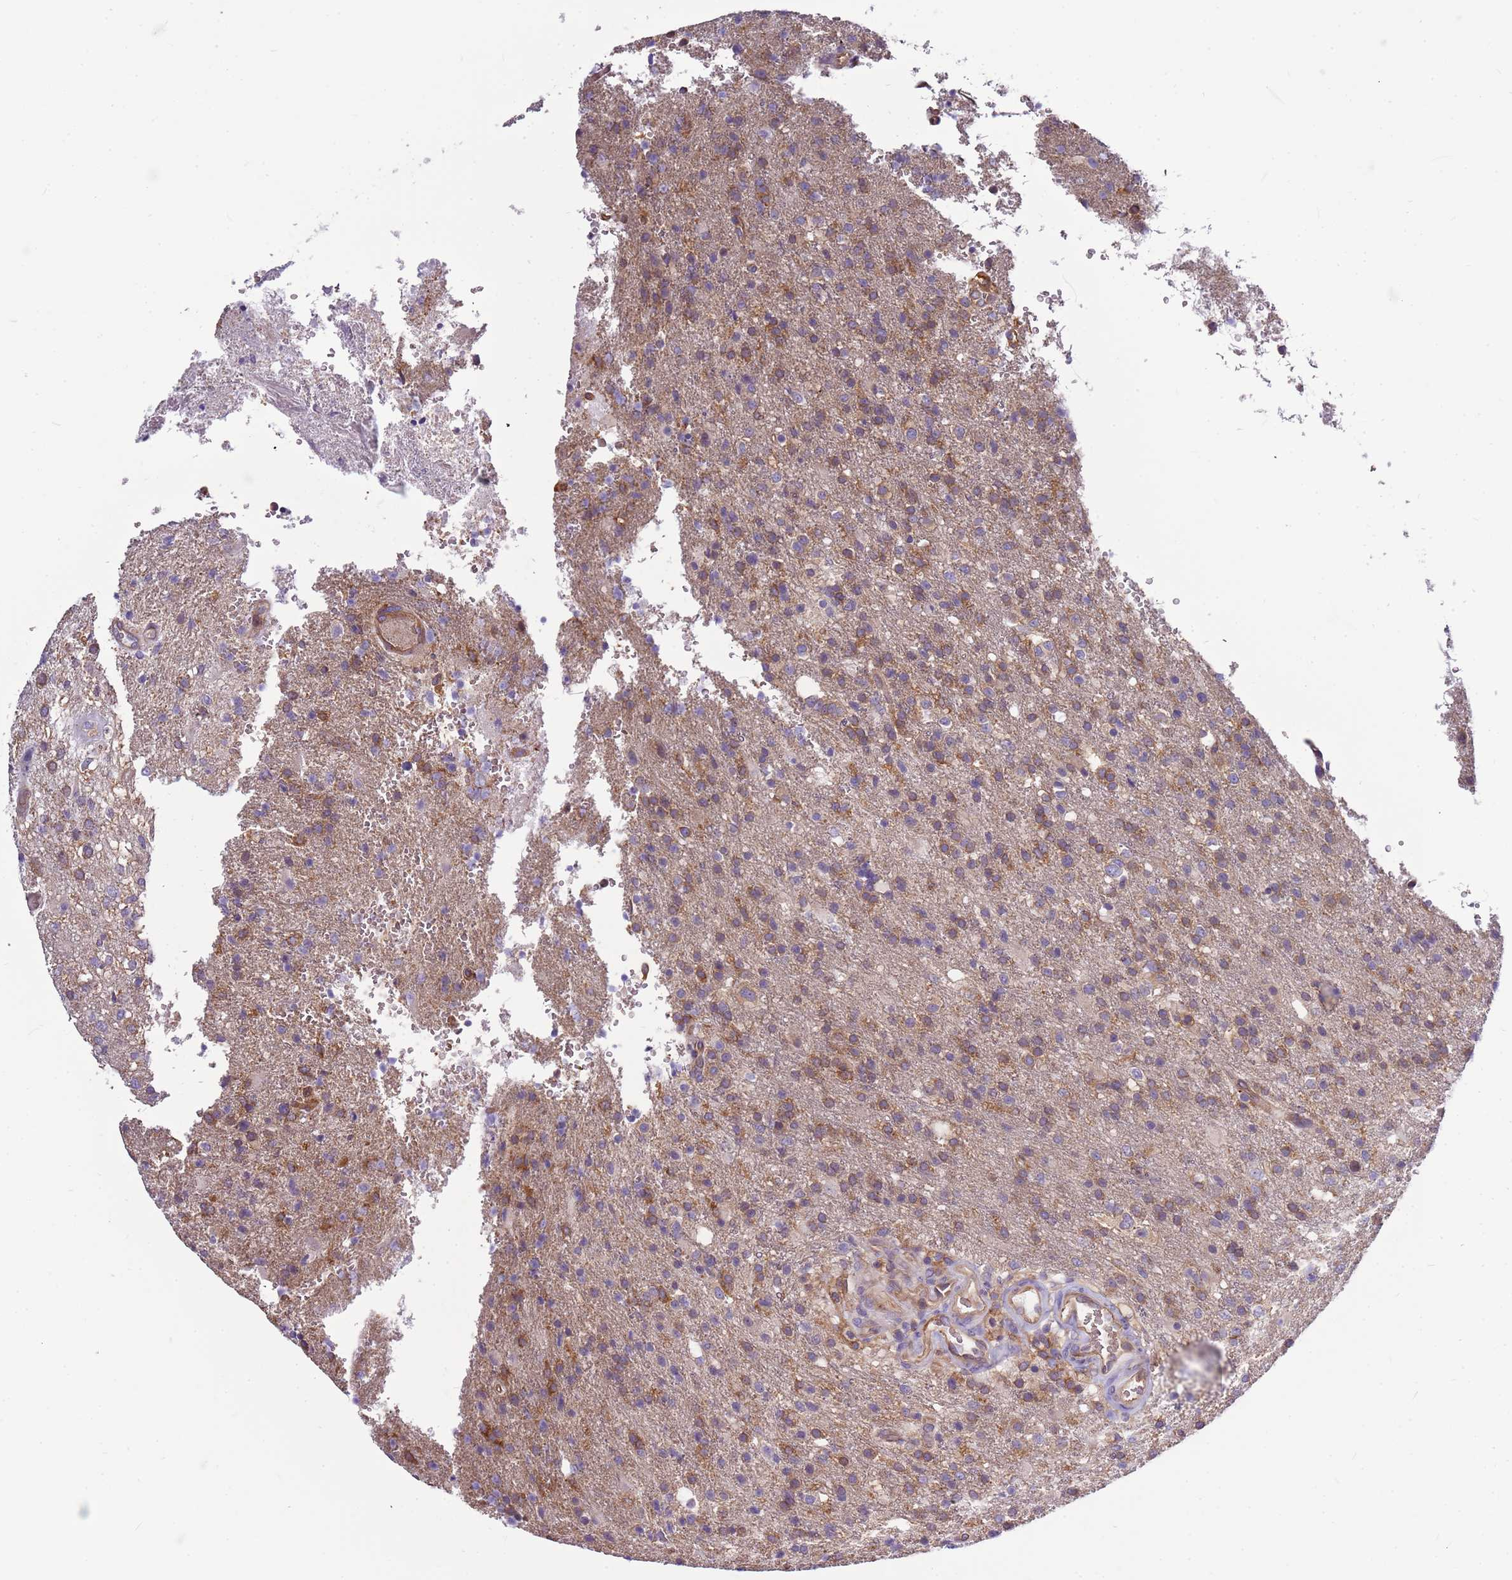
{"staining": {"intensity": "moderate", "quantity": ">75%", "location": "cytoplasmic/membranous"}, "tissue": "glioma", "cell_type": "Tumor cells", "image_type": "cancer", "snomed": [{"axis": "morphology", "description": "Glioma, malignant, High grade"}, {"axis": "topography", "description": "Brain"}], "caption": "Immunohistochemistry staining of glioma, which displays medium levels of moderate cytoplasmic/membranous staining in approximately >75% of tumor cells indicating moderate cytoplasmic/membranous protein positivity. The staining was performed using DAB (3,3'-diaminobenzidine) (brown) for protein detection and nuclei were counterstained in hematoxylin (blue).", "gene": "ATXN2L", "patient": {"sex": "female", "age": 74}}